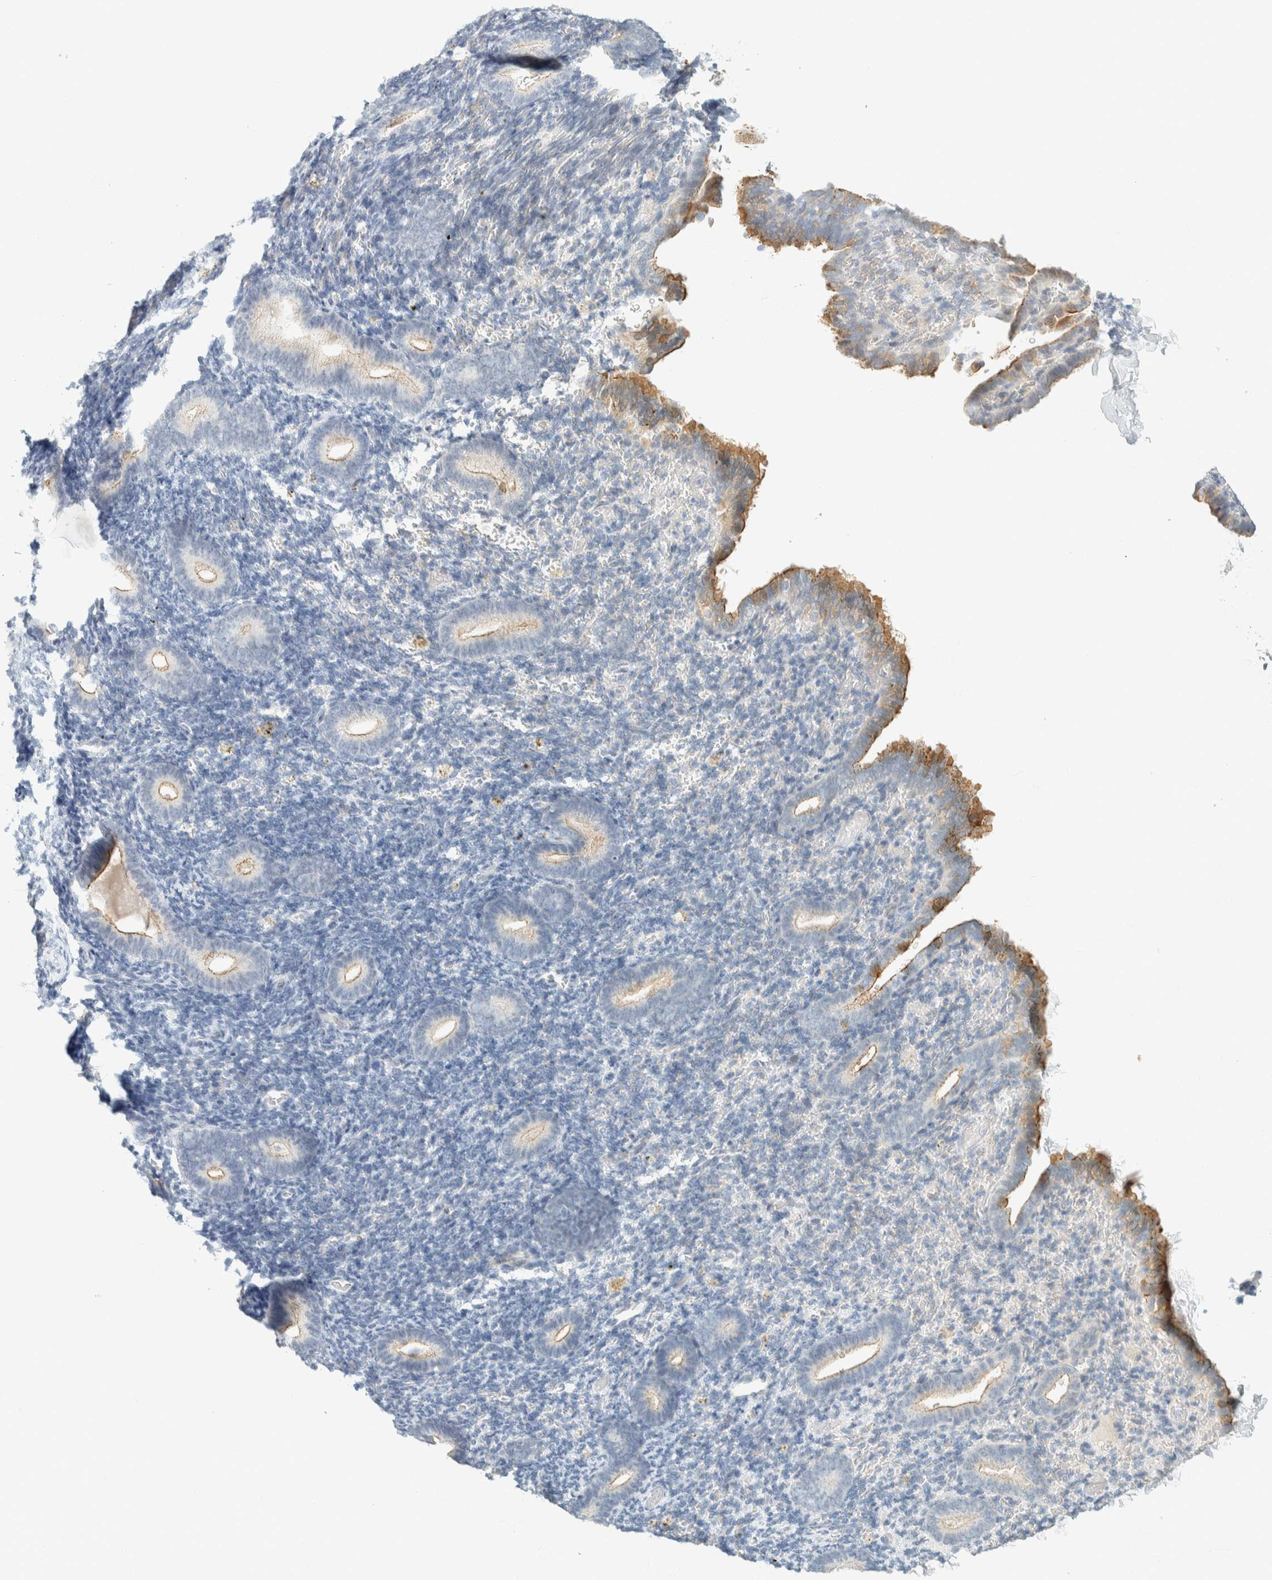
{"staining": {"intensity": "negative", "quantity": "none", "location": "none"}, "tissue": "endometrium", "cell_type": "Cells in endometrial stroma", "image_type": "normal", "snomed": [{"axis": "morphology", "description": "Normal tissue, NOS"}, {"axis": "topography", "description": "Endometrium"}], "caption": "Cells in endometrial stroma are negative for brown protein staining in unremarkable endometrium. (IHC, brightfield microscopy, high magnification).", "gene": "C1QTNF12", "patient": {"sex": "female", "age": 51}}